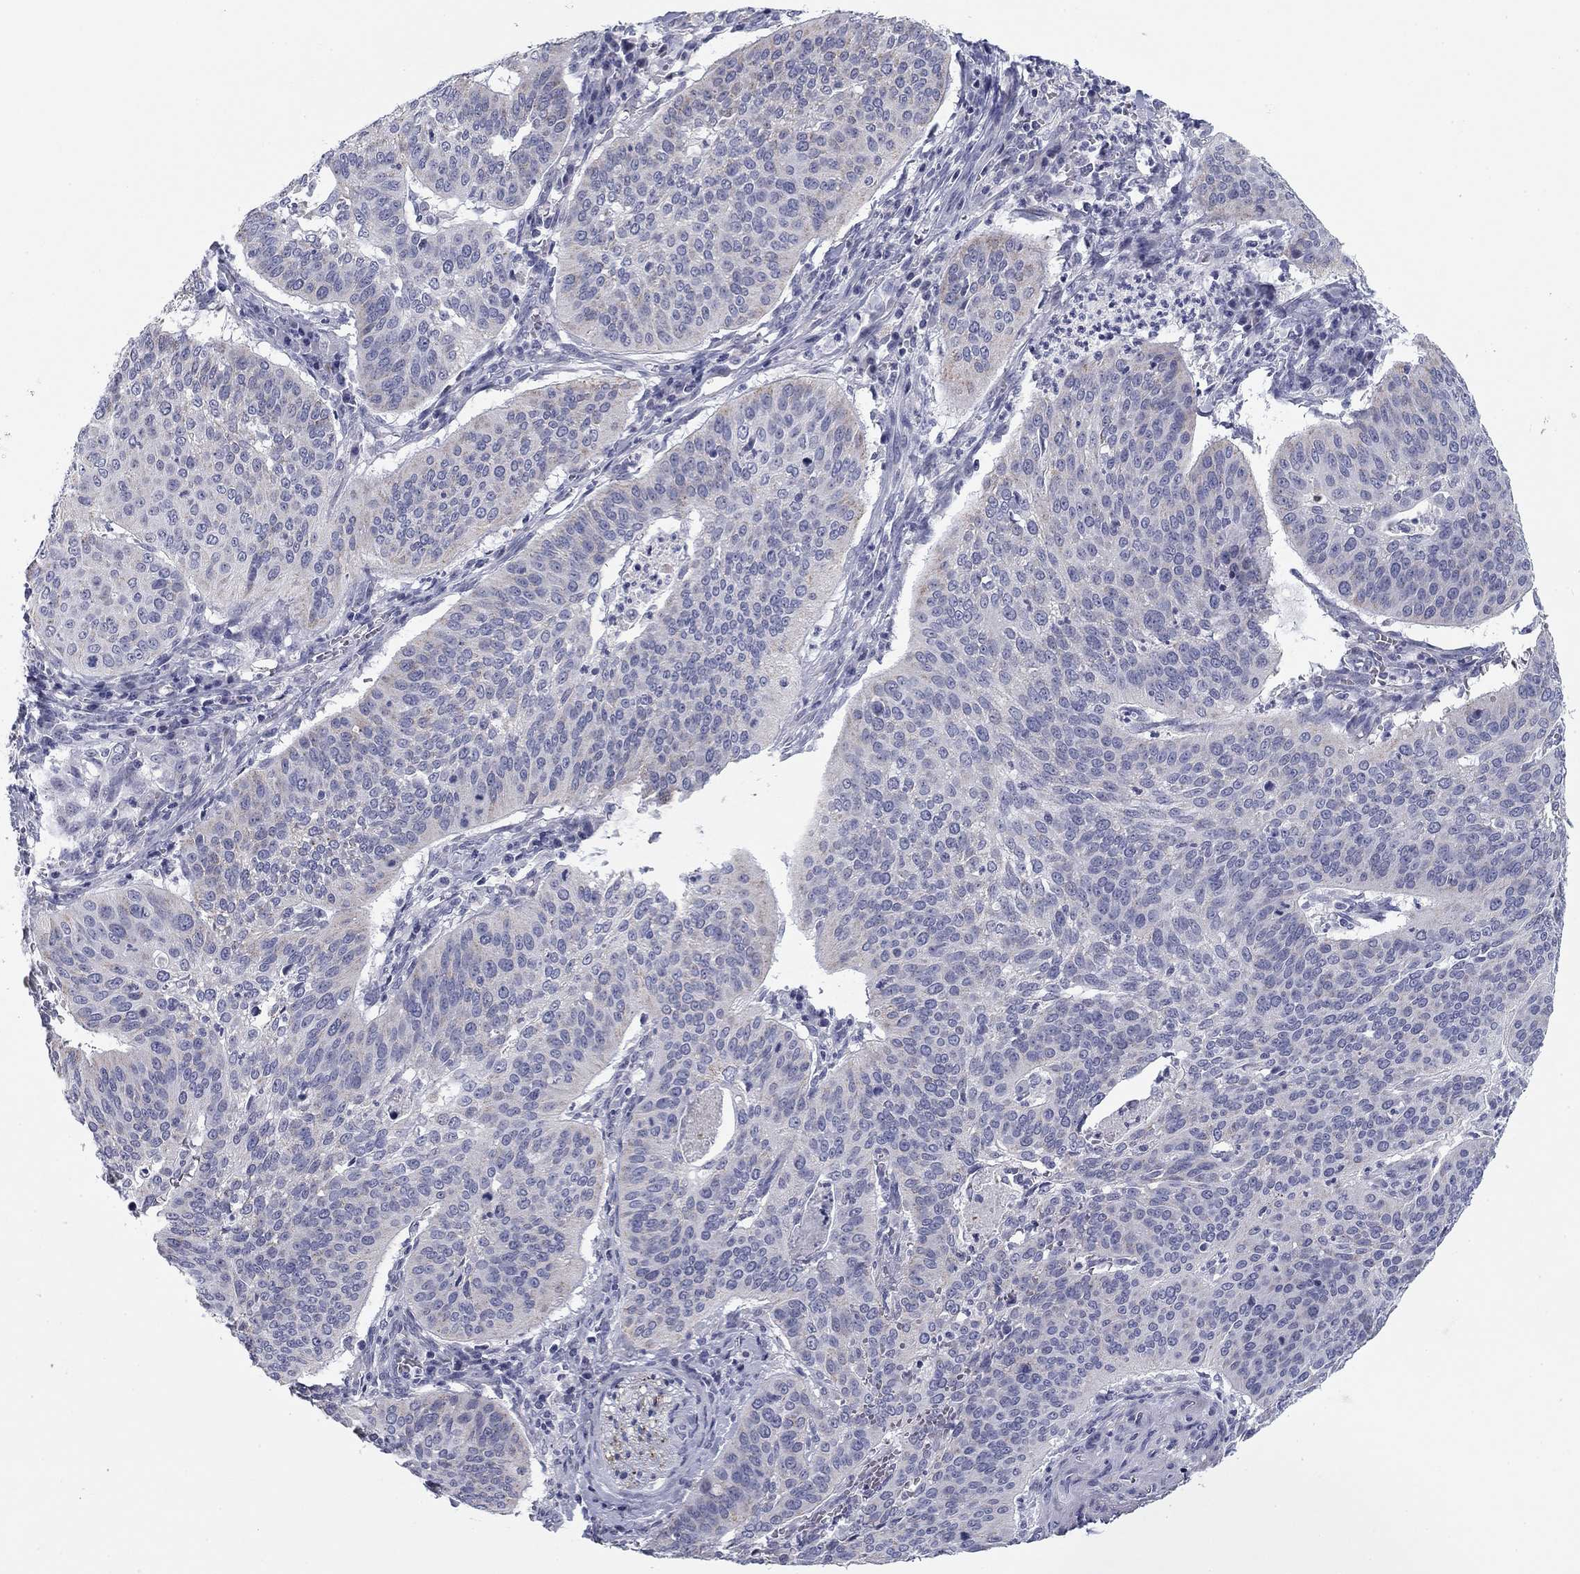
{"staining": {"intensity": "weak", "quantity": "<25%", "location": "cytoplasmic/membranous"}, "tissue": "cervical cancer", "cell_type": "Tumor cells", "image_type": "cancer", "snomed": [{"axis": "morphology", "description": "Normal tissue, NOS"}, {"axis": "morphology", "description": "Squamous cell carcinoma, NOS"}, {"axis": "topography", "description": "Cervix"}], "caption": "There is no significant staining in tumor cells of cervical cancer (squamous cell carcinoma).", "gene": "PRPH", "patient": {"sex": "female", "age": 39}}